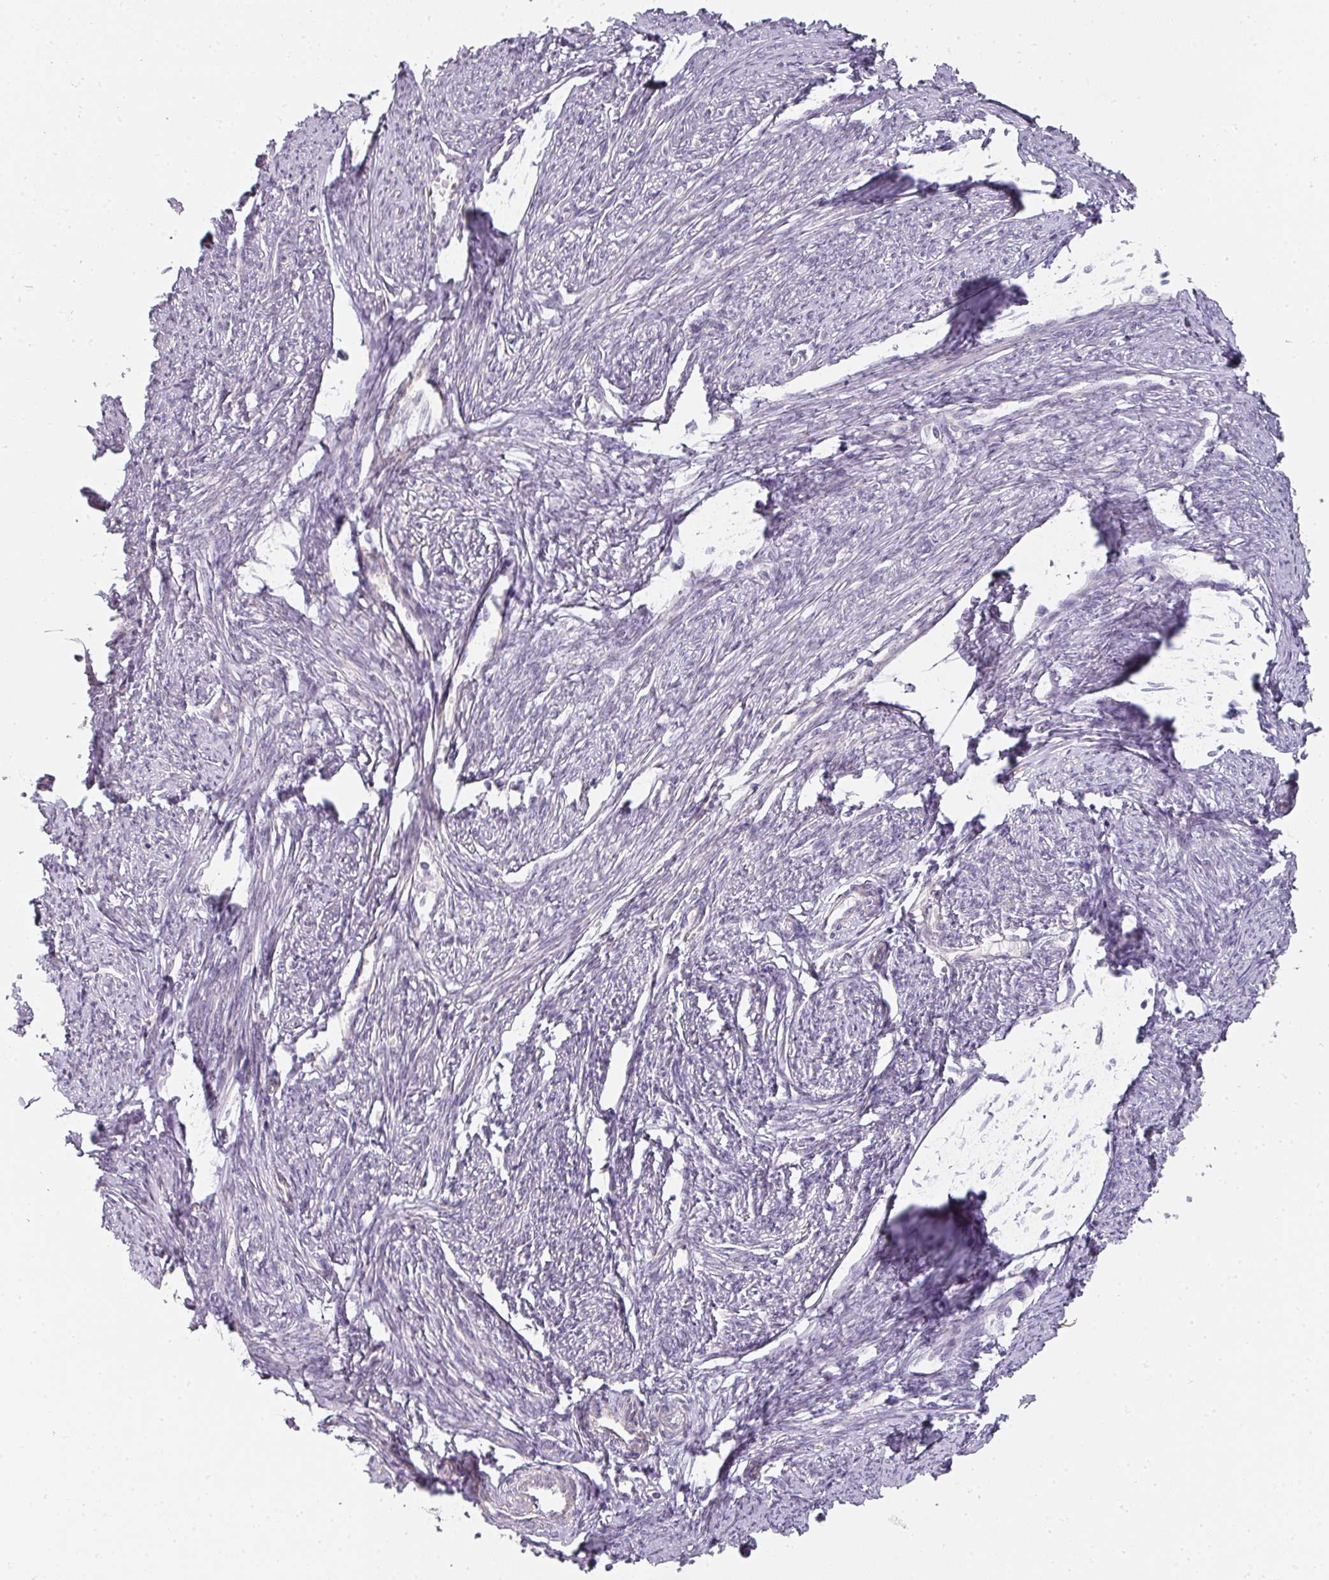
{"staining": {"intensity": "negative", "quantity": "none", "location": "none"}, "tissue": "smooth muscle", "cell_type": "Smooth muscle cells", "image_type": "normal", "snomed": [{"axis": "morphology", "description": "Normal tissue, NOS"}, {"axis": "topography", "description": "Smooth muscle"}, {"axis": "topography", "description": "Uterus"}], "caption": "Image shows no protein positivity in smooth muscle cells of unremarkable smooth muscle.", "gene": "ATP8B2", "patient": {"sex": "female", "age": 59}}